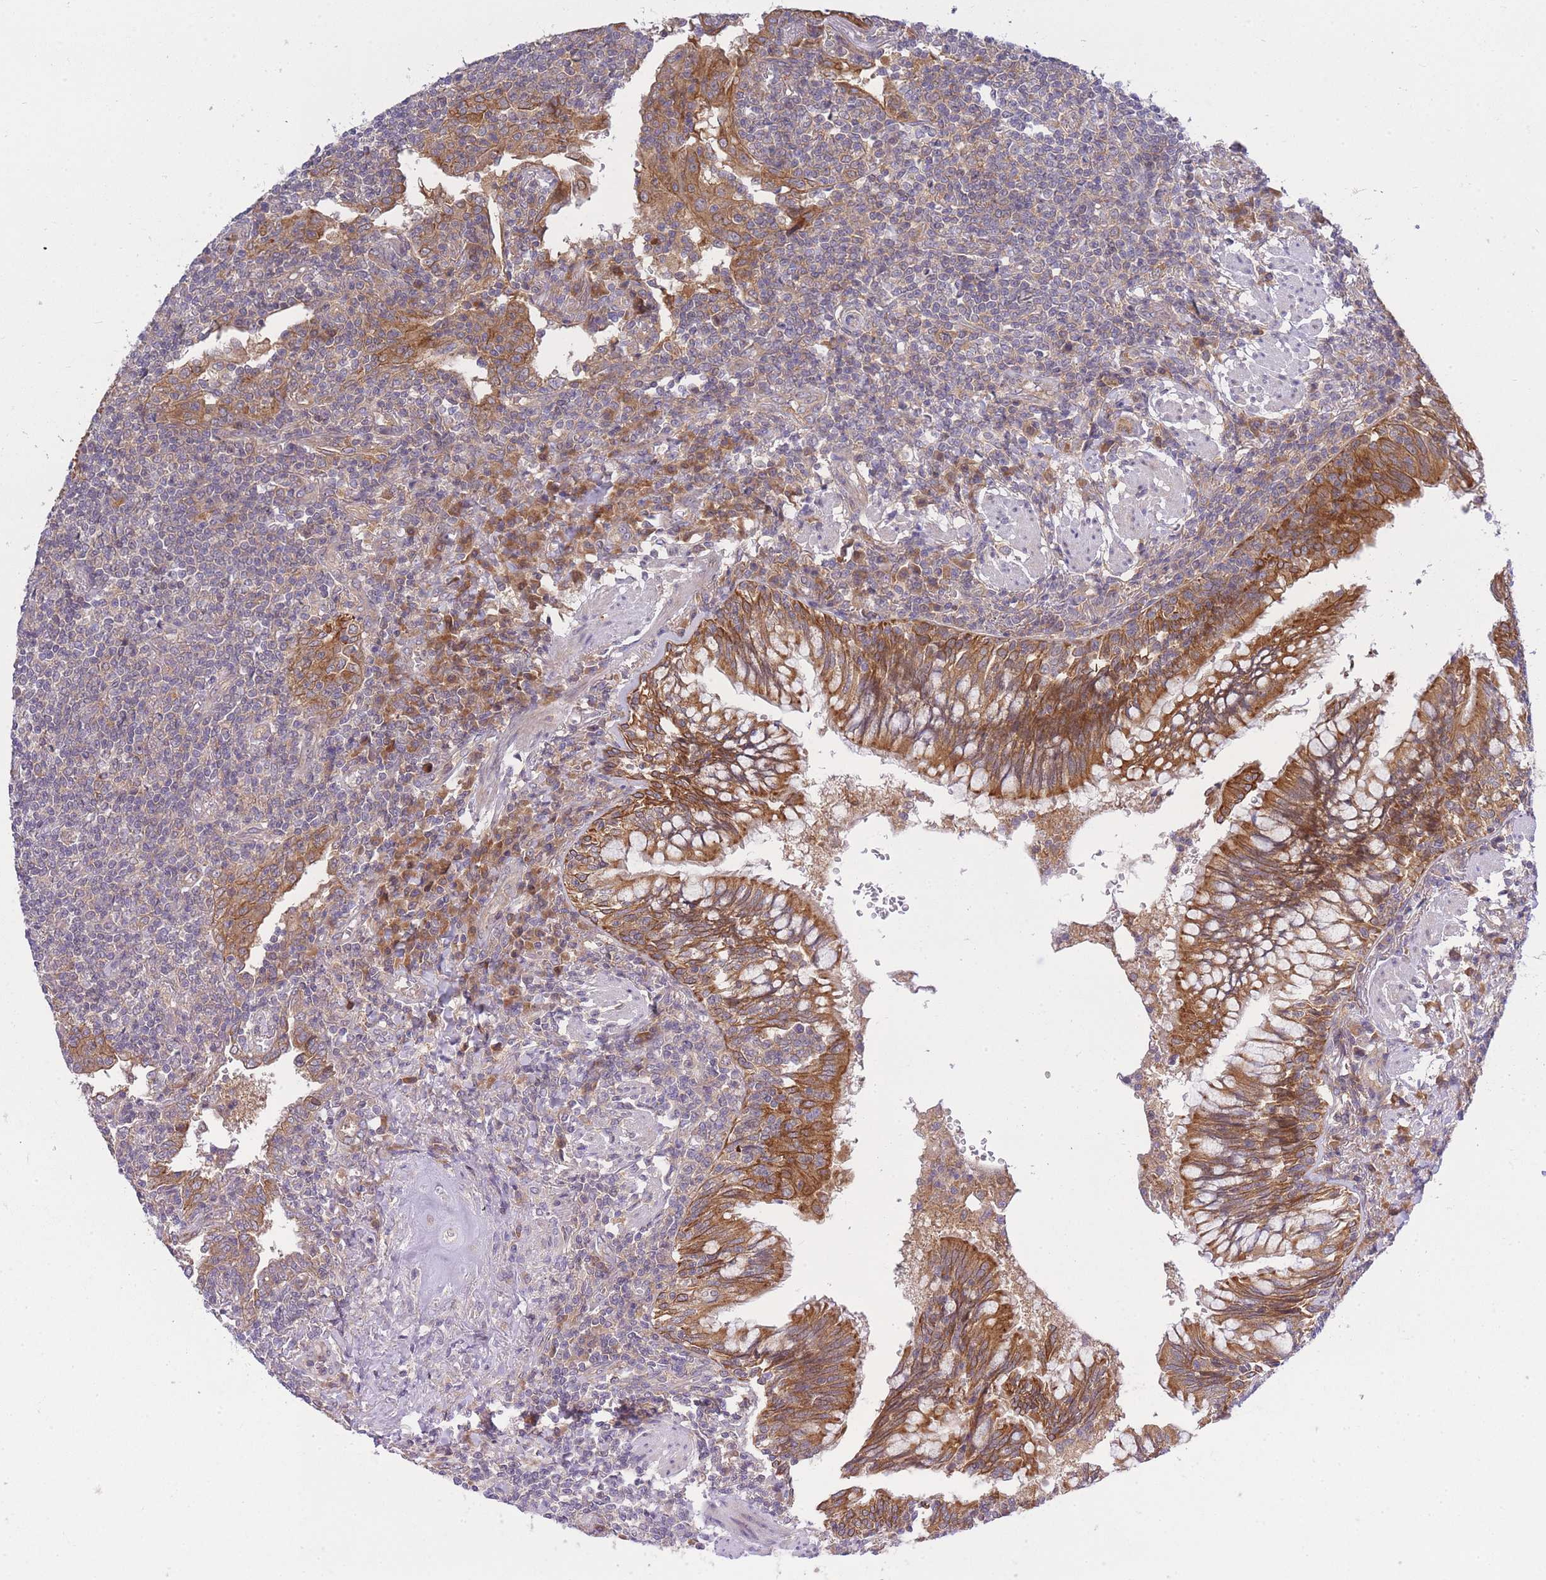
{"staining": {"intensity": "weak", "quantity": "25%-75%", "location": "cytoplasmic/membranous"}, "tissue": "lymphoma", "cell_type": "Tumor cells", "image_type": "cancer", "snomed": [{"axis": "morphology", "description": "Malignant lymphoma, non-Hodgkin's type, Low grade"}, {"axis": "topography", "description": "Lung"}], "caption": "About 25%-75% of tumor cells in low-grade malignant lymphoma, non-Hodgkin's type reveal weak cytoplasmic/membranous protein positivity as visualized by brown immunohistochemical staining.", "gene": "EIF2B2", "patient": {"sex": "female", "age": 71}}